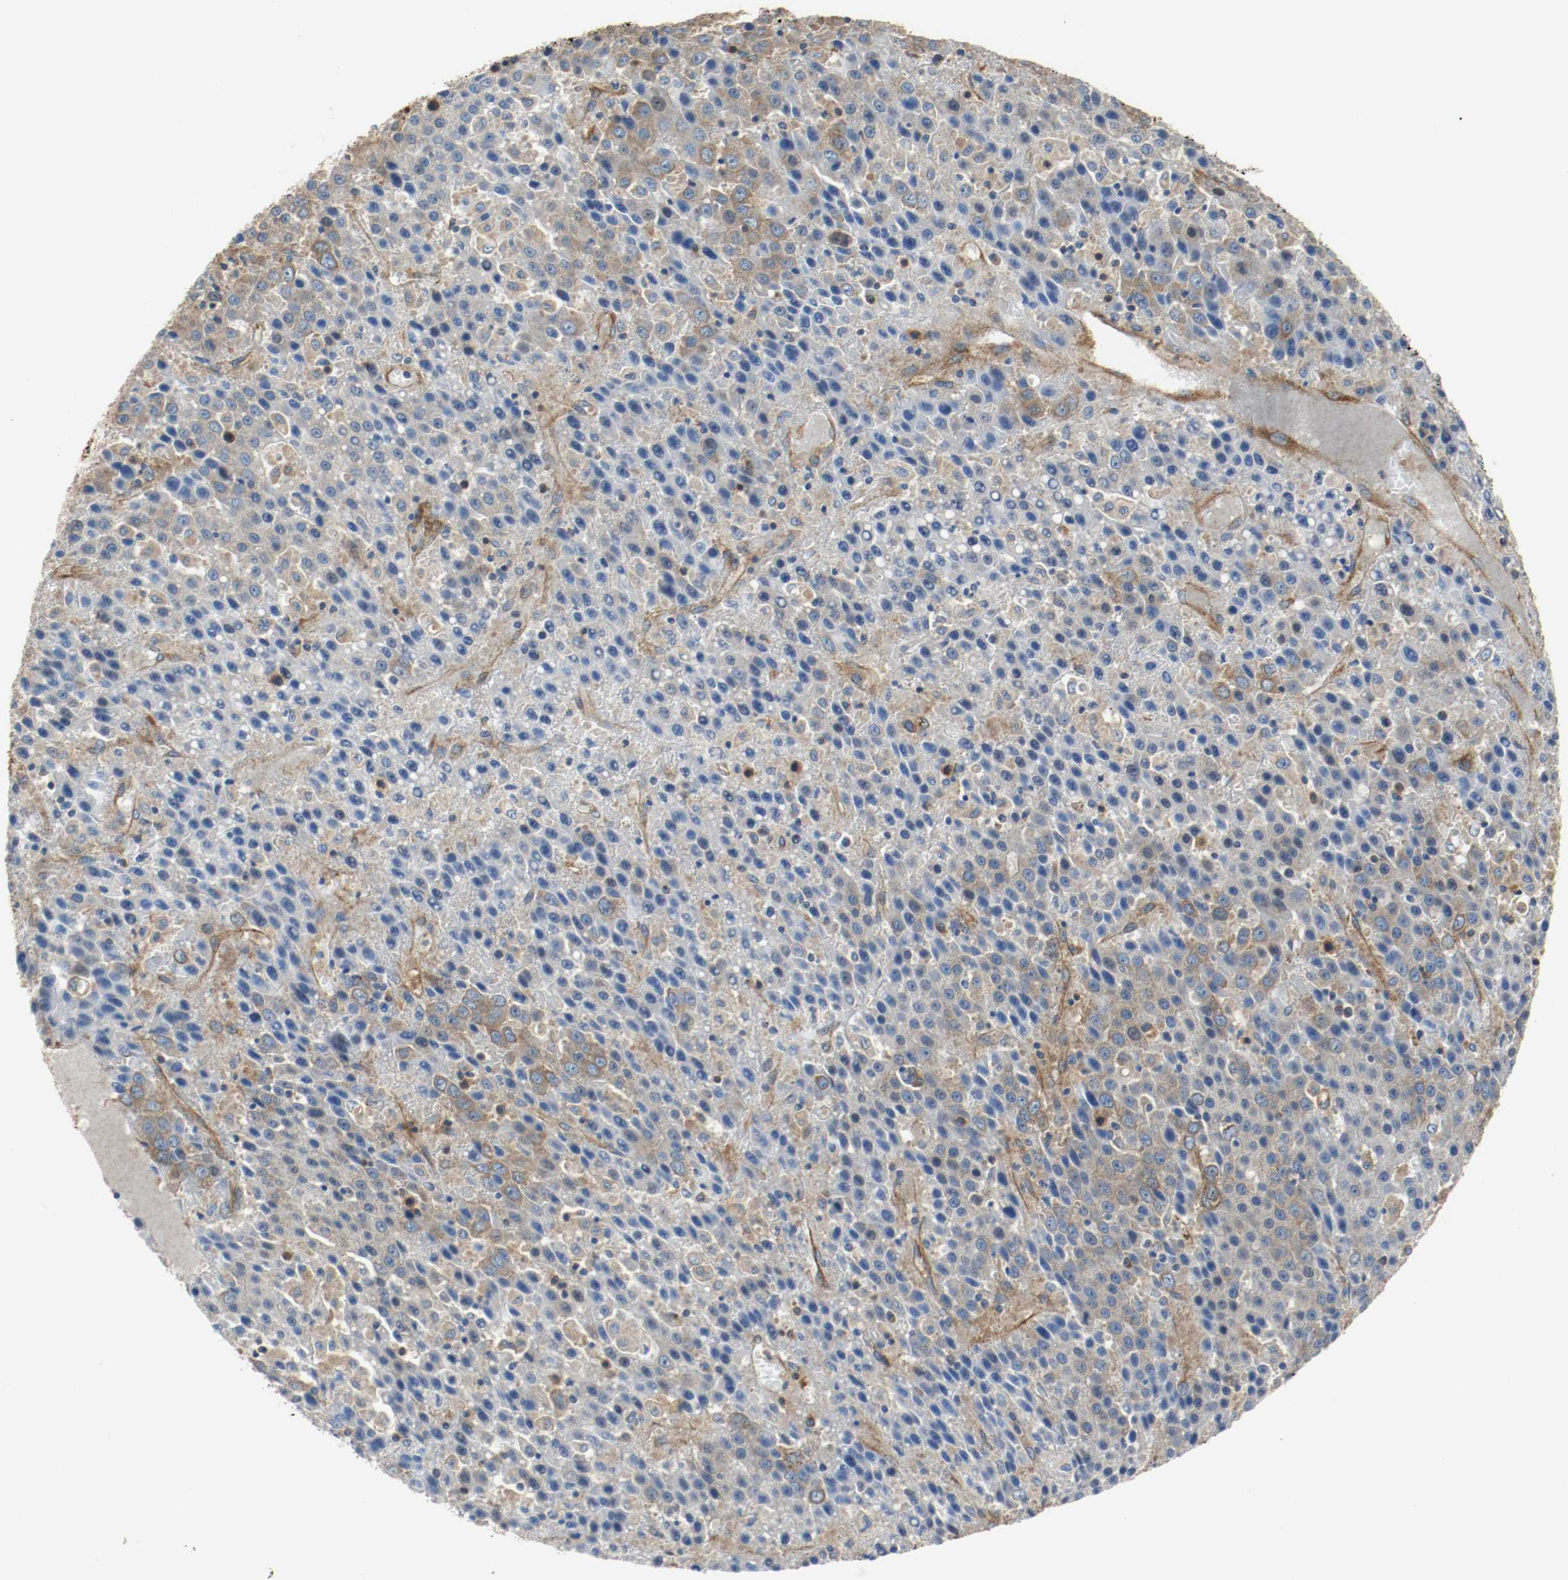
{"staining": {"intensity": "weak", "quantity": "<25%", "location": "cytoplasmic/membranous"}, "tissue": "liver cancer", "cell_type": "Tumor cells", "image_type": "cancer", "snomed": [{"axis": "morphology", "description": "Carcinoma, Hepatocellular, NOS"}, {"axis": "topography", "description": "Liver"}], "caption": "High magnification brightfield microscopy of hepatocellular carcinoma (liver) stained with DAB (3,3'-diaminobenzidine) (brown) and counterstained with hematoxylin (blue): tumor cells show no significant positivity.", "gene": "TUBA3D", "patient": {"sex": "female", "age": 53}}